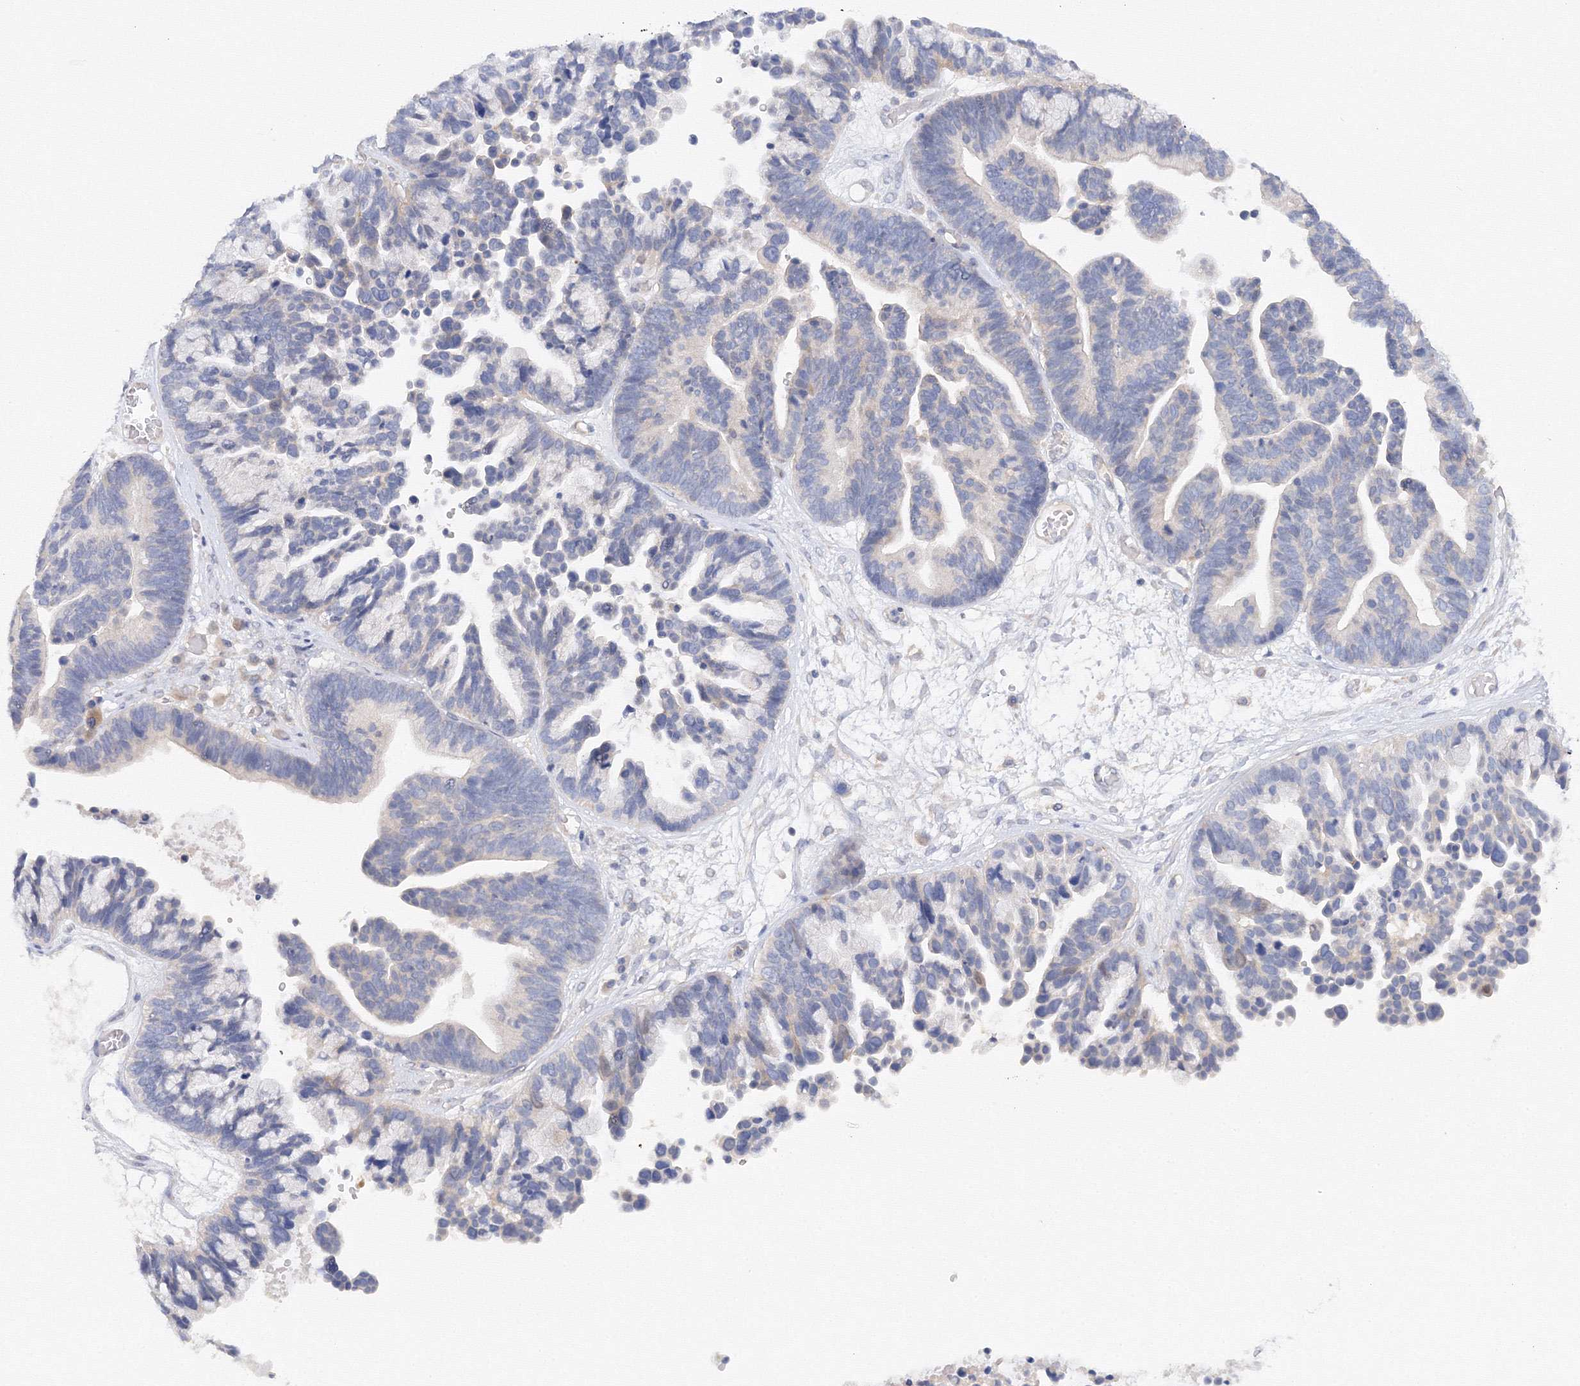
{"staining": {"intensity": "negative", "quantity": "none", "location": "none"}, "tissue": "ovarian cancer", "cell_type": "Tumor cells", "image_type": "cancer", "snomed": [{"axis": "morphology", "description": "Cystadenocarcinoma, serous, NOS"}, {"axis": "topography", "description": "Ovary"}], "caption": "Immunohistochemistry (IHC) micrograph of neoplastic tissue: human serous cystadenocarcinoma (ovarian) stained with DAB (3,3'-diaminobenzidine) demonstrates no significant protein expression in tumor cells.", "gene": "DIS3L2", "patient": {"sex": "female", "age": 56}}